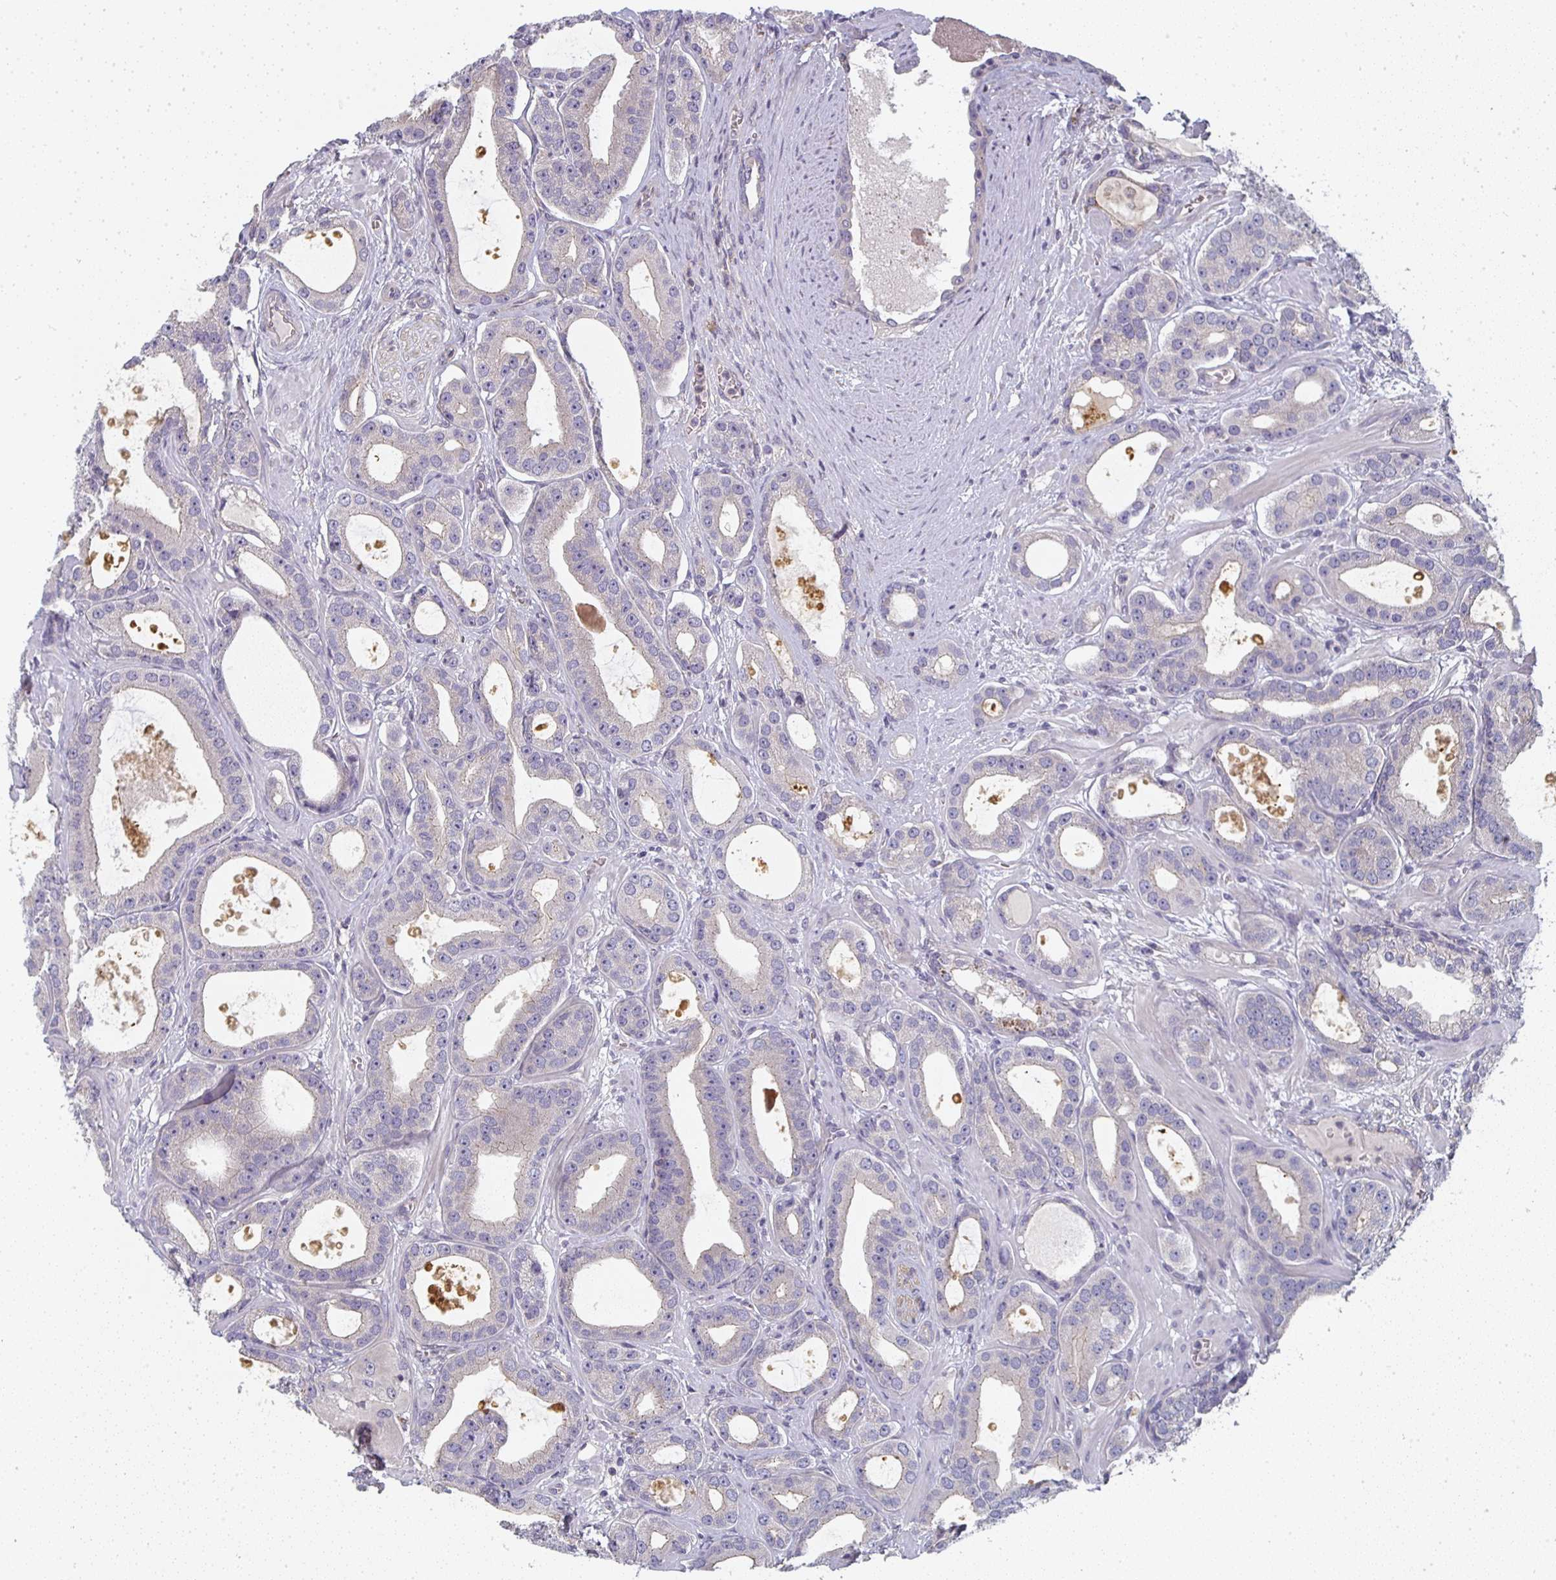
{"staining": {"intensity": "moderate", "quantity": "<25%", "location": "cytoplasmic/membranous"}, "tissue": "prostate cancer", "cell_type": "Tumor cells", "image_type": "cancer", "snomed": [{"axis": "morphology", "description": "Adenocarcinoma, High grade"}, {"axis": "topography", "description": "Prostate"}], "caption": "Prostate cancer (adenocarcinoma (high-grade)) stained for a protein (brown) reveals moderate cytoplasmic/membranous positive positivity in about <25% of tumor cells.", "gene": "CTHRC1", "patient": {"sex": "male", "age": 65}}